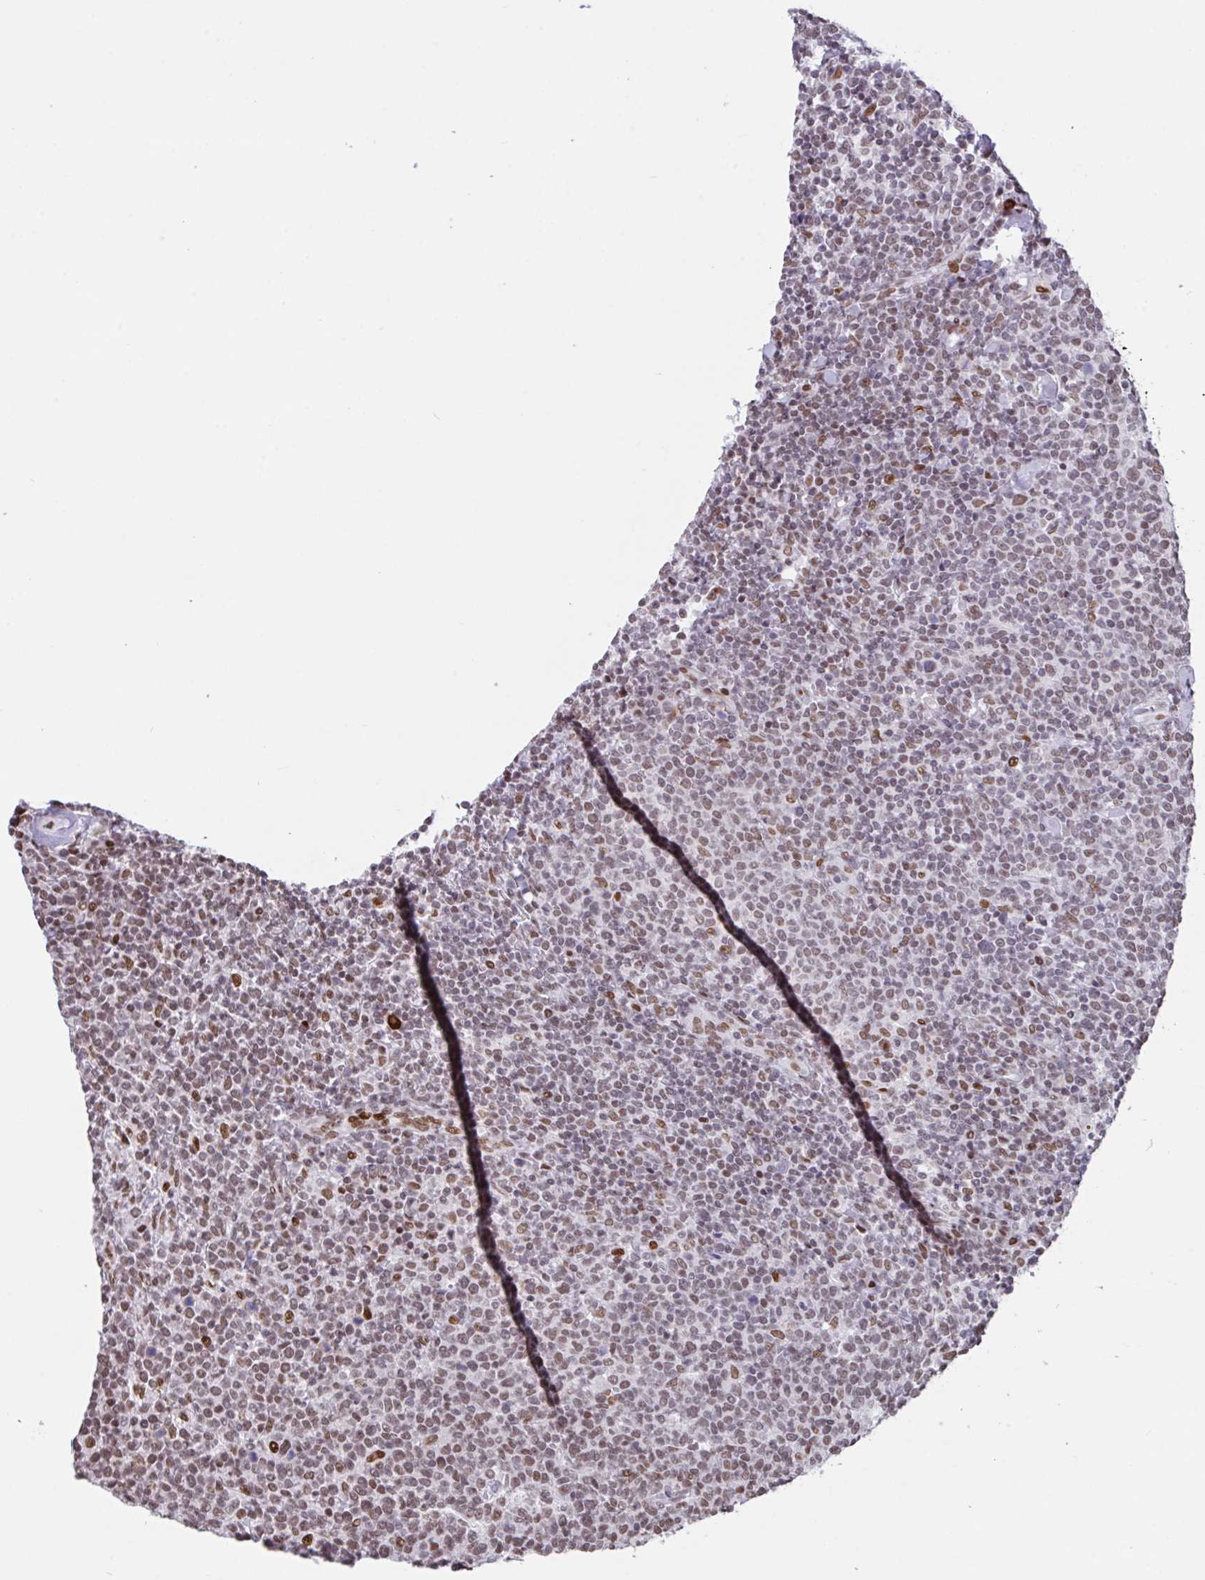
{"staining": {"intensity": "weak", "quantity": "25%-75%", "location": "nuclear"}, "tissue": "lymphoma", "cell_type": "Tumor cells", "image_type": "cancer", "snomed": [{"axis": "morphology", "description": "Malignant lymphoma, non-Hodgkin's type, High grade"}, {"axis": "topography", "description": "Lymph node"}], "caption": "An image showing weak nuclear positivity in about 25%-75% of tumor cells in high-grade malignant lymphoma, non-Hodgkin's type, as visualized by brown immunohistochemical staining.", "gene": "CLP1", "patient": {"sex": "male", "age": 61}}